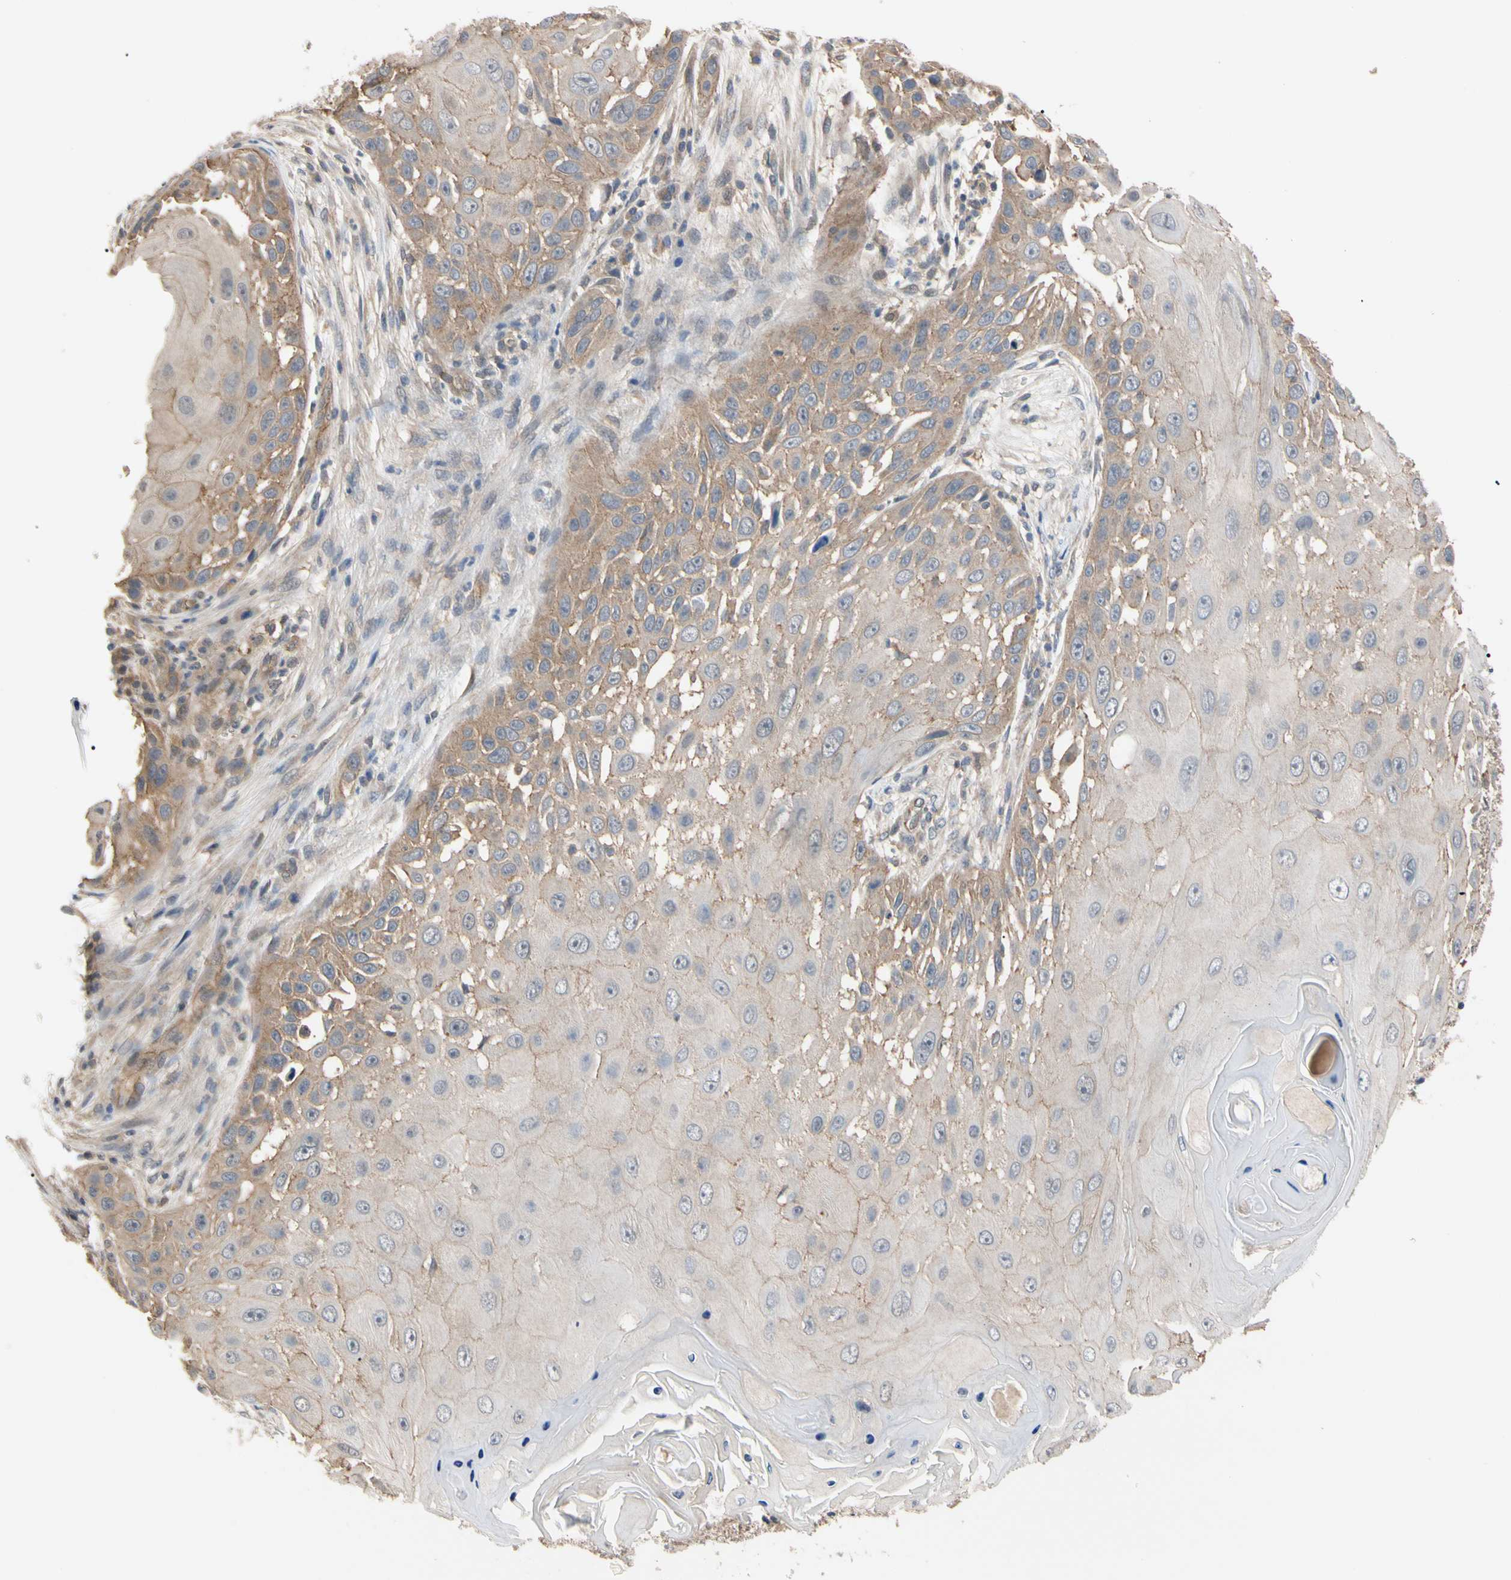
{"staining": {"intensity": "moderate", "quantity": "25%-75%", "location": "cytoplasmic/membranous"}, "tissue": "skin cancer", "cell_type": "Tumor cells", "image_type": "cancer", "snomed": [{"axis": "morphology", "description": "Squamous cell carcinoma, NOS"}, {"axis": "topography", "description": "Skin"}], "caption": "An image of squamous cell carcinoma (skin) stained for a protein demonstrates moderate cytoplasmic/membranous brown staining in tumor cells. The staining was performed using DAB to visualize the protein expression in brown, while the nuclei were stained in blue with hematoxylin (Magnification: 20x).", "gene": "DPP8", "patient": {"sex": "female", "age": 44}}